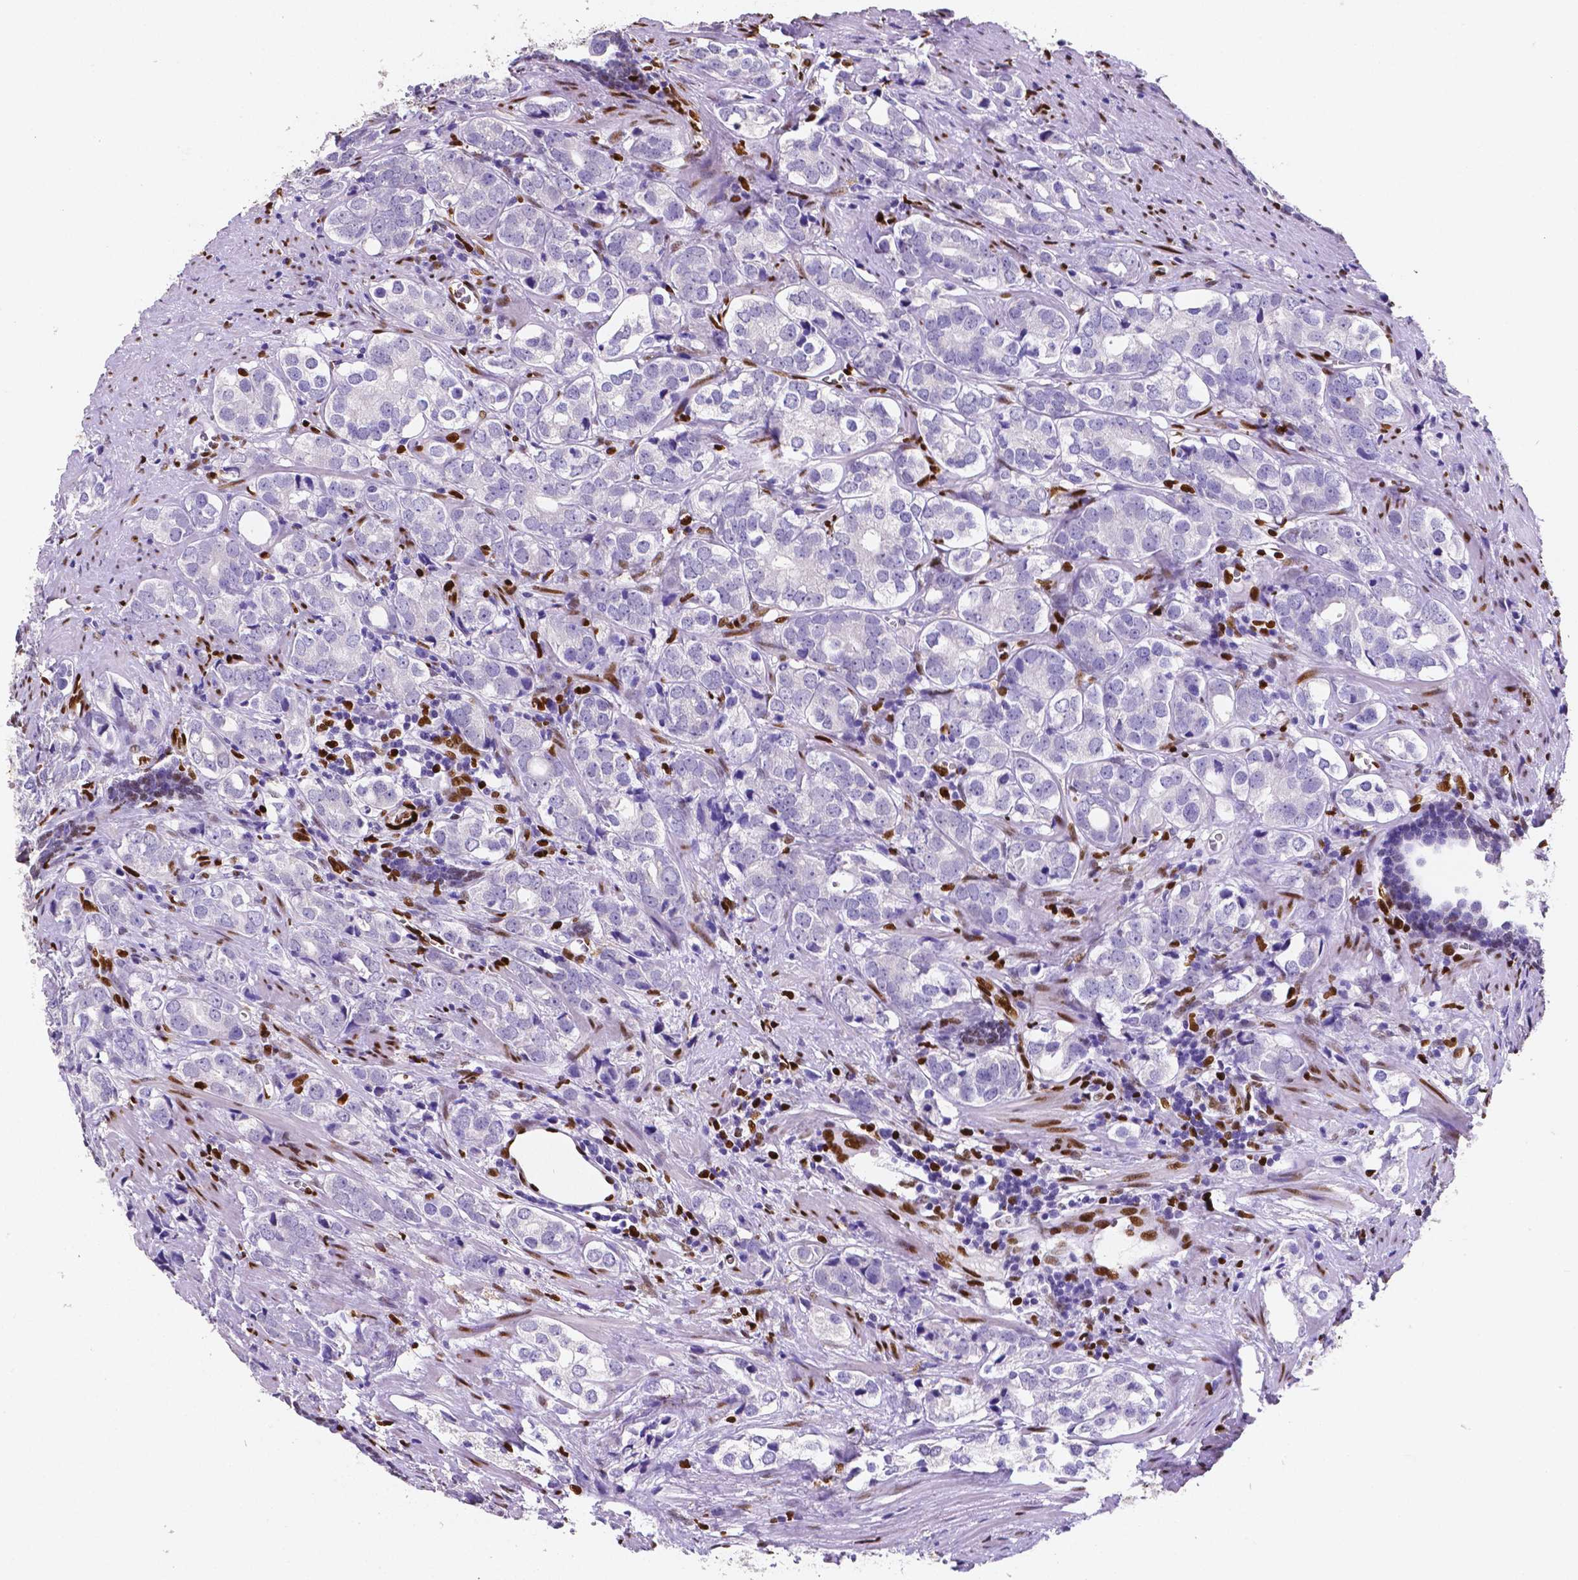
{"staining": {"intensity": "negative", "quantity": "none", "location": "none"}, "tissue": "prostate cancer", "cell_type": "Tumor cells", "image_type": "cancer", "snomed": [{"axis": "morphology", "description": "Adenocarcinoma, NOS"}, {"axis": "topography", "description": "Prostate and seminal vesicle, NOS"}], "caption": "Immunohistochemical staining of human prostate cancer reveals no significant positivity in tumor cells. The staining is performed using DAB (3,3'-diaminobenzidine) brown chromogen with nuclei counter-stained in using hematoxylin.", "gene": "MEF2C", "patient": {"sex": "male", "age": 63}}